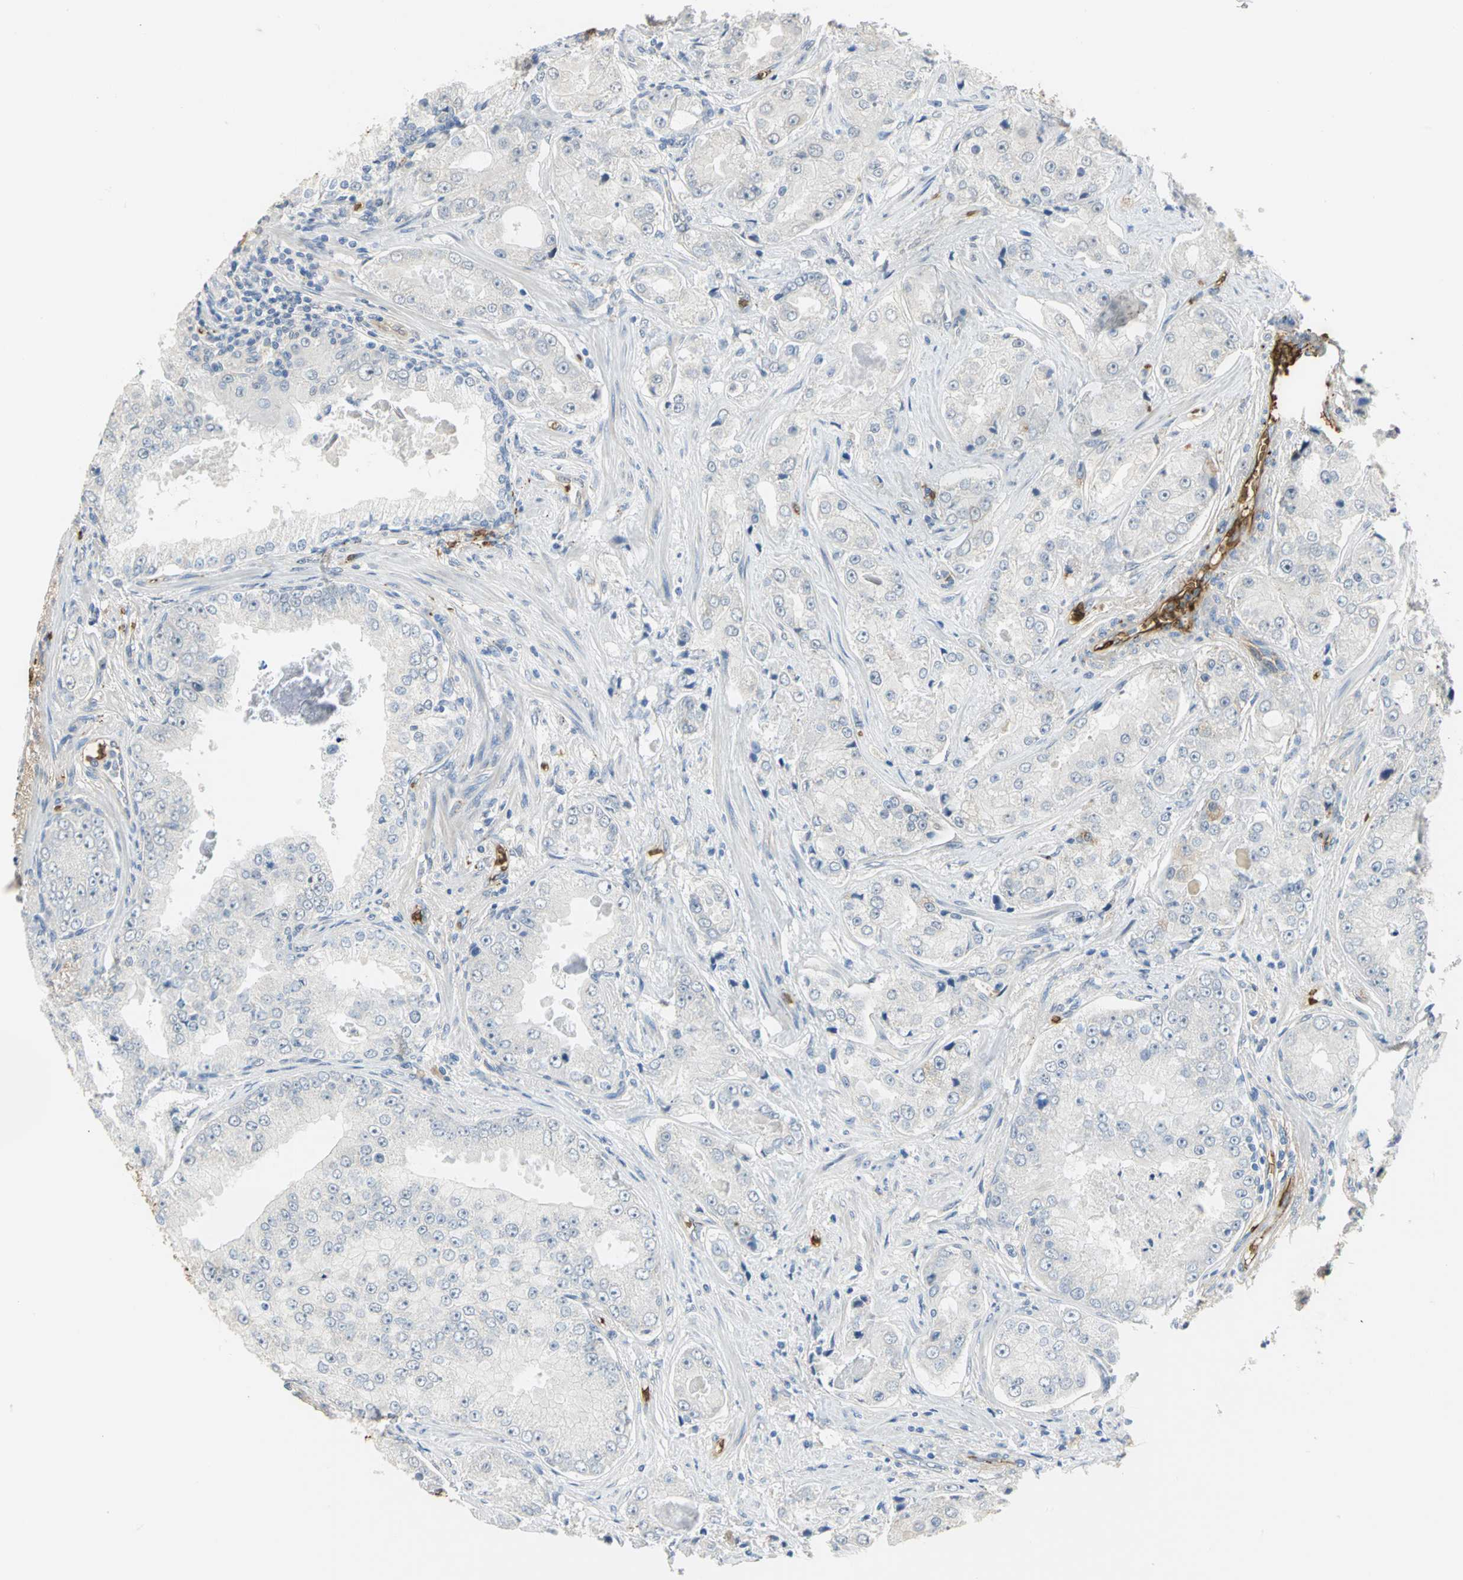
{"staining": {"intensity": "negative", "quantity": "none", "location": "none"}, "tissue": "prostate cancer", "cell_type": "Tumor cells", "image_type": "cancer", "snomed": [{"axis": "morphology", "description": "Adenocarcinoma, High grade"}, {"axis": "topography", "description": "Prostate"}], "caption": "High-grade adenocarcinoma (prostate) stained for a protein using IHC exhibits no positivity tumor cells.", "gene": "TREM1", "patient": {"sex": "male", "age": 73}}